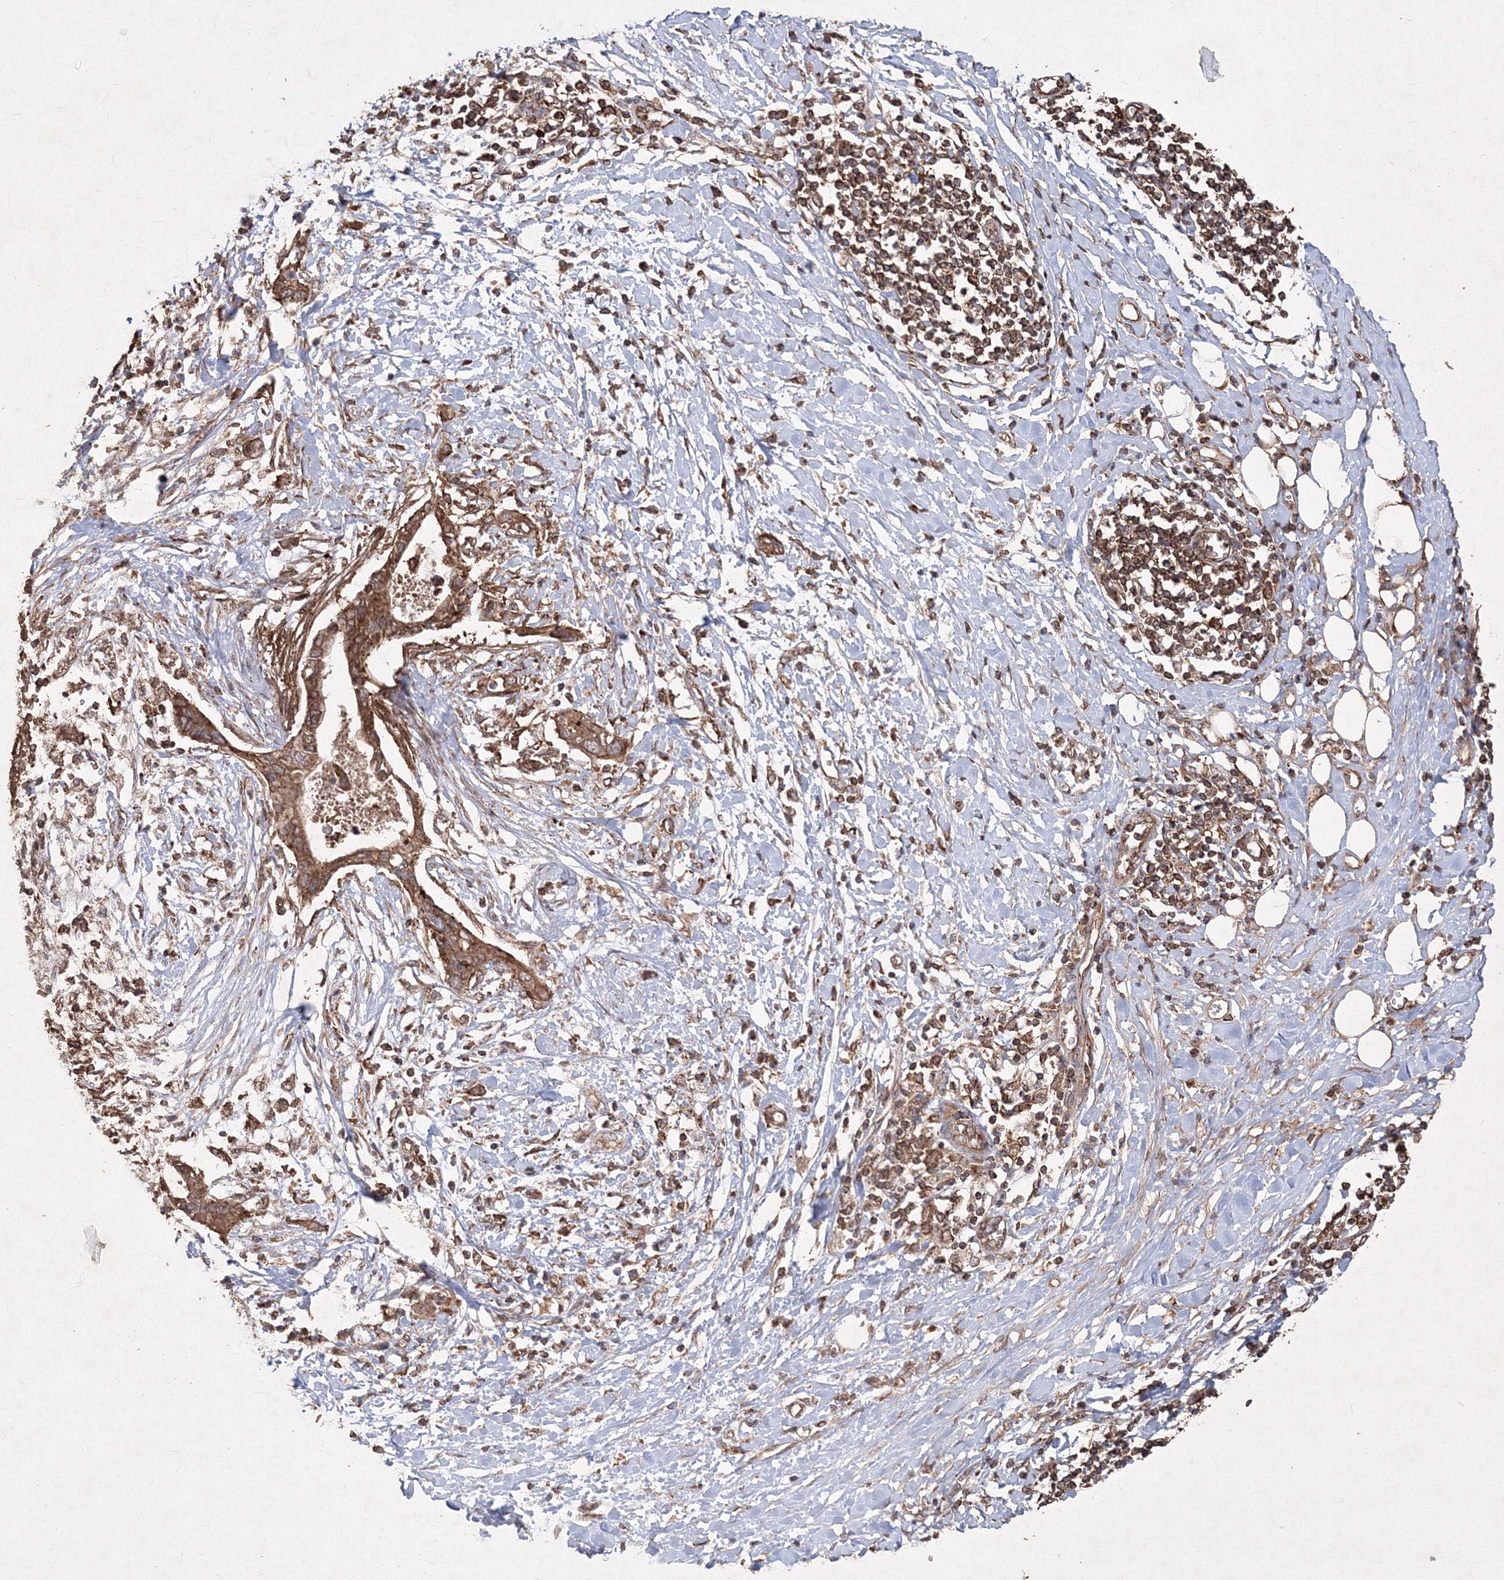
{"staining": {"intensity": "moderate", "quantity": ">75%", "location": "cytoplasmic/membranous"}, "tissue": "pancreatic cancer", "cell_type": "Tumor cells", "image_type": "cancer", "snomed": [{"axis": "morphology", "description": "Normal tissue, NOS"}, {"axis": "morphology", "description": "Adenocarcinoma, NOS"}, {"axis": "topography", "description": "Pancreas"}, {"axis": "topography", "description": "Peripheral nerve tissue"}], "caption": "This micrograph reveals IHC staining of human pancreatic cancer (adenocarcinoma), with medium moderate cytoplasmic/membranous staining in approximately >75% of tumor cells.", "gene": "TMEM139", "patient": {"sex": "male", "age": 59}}